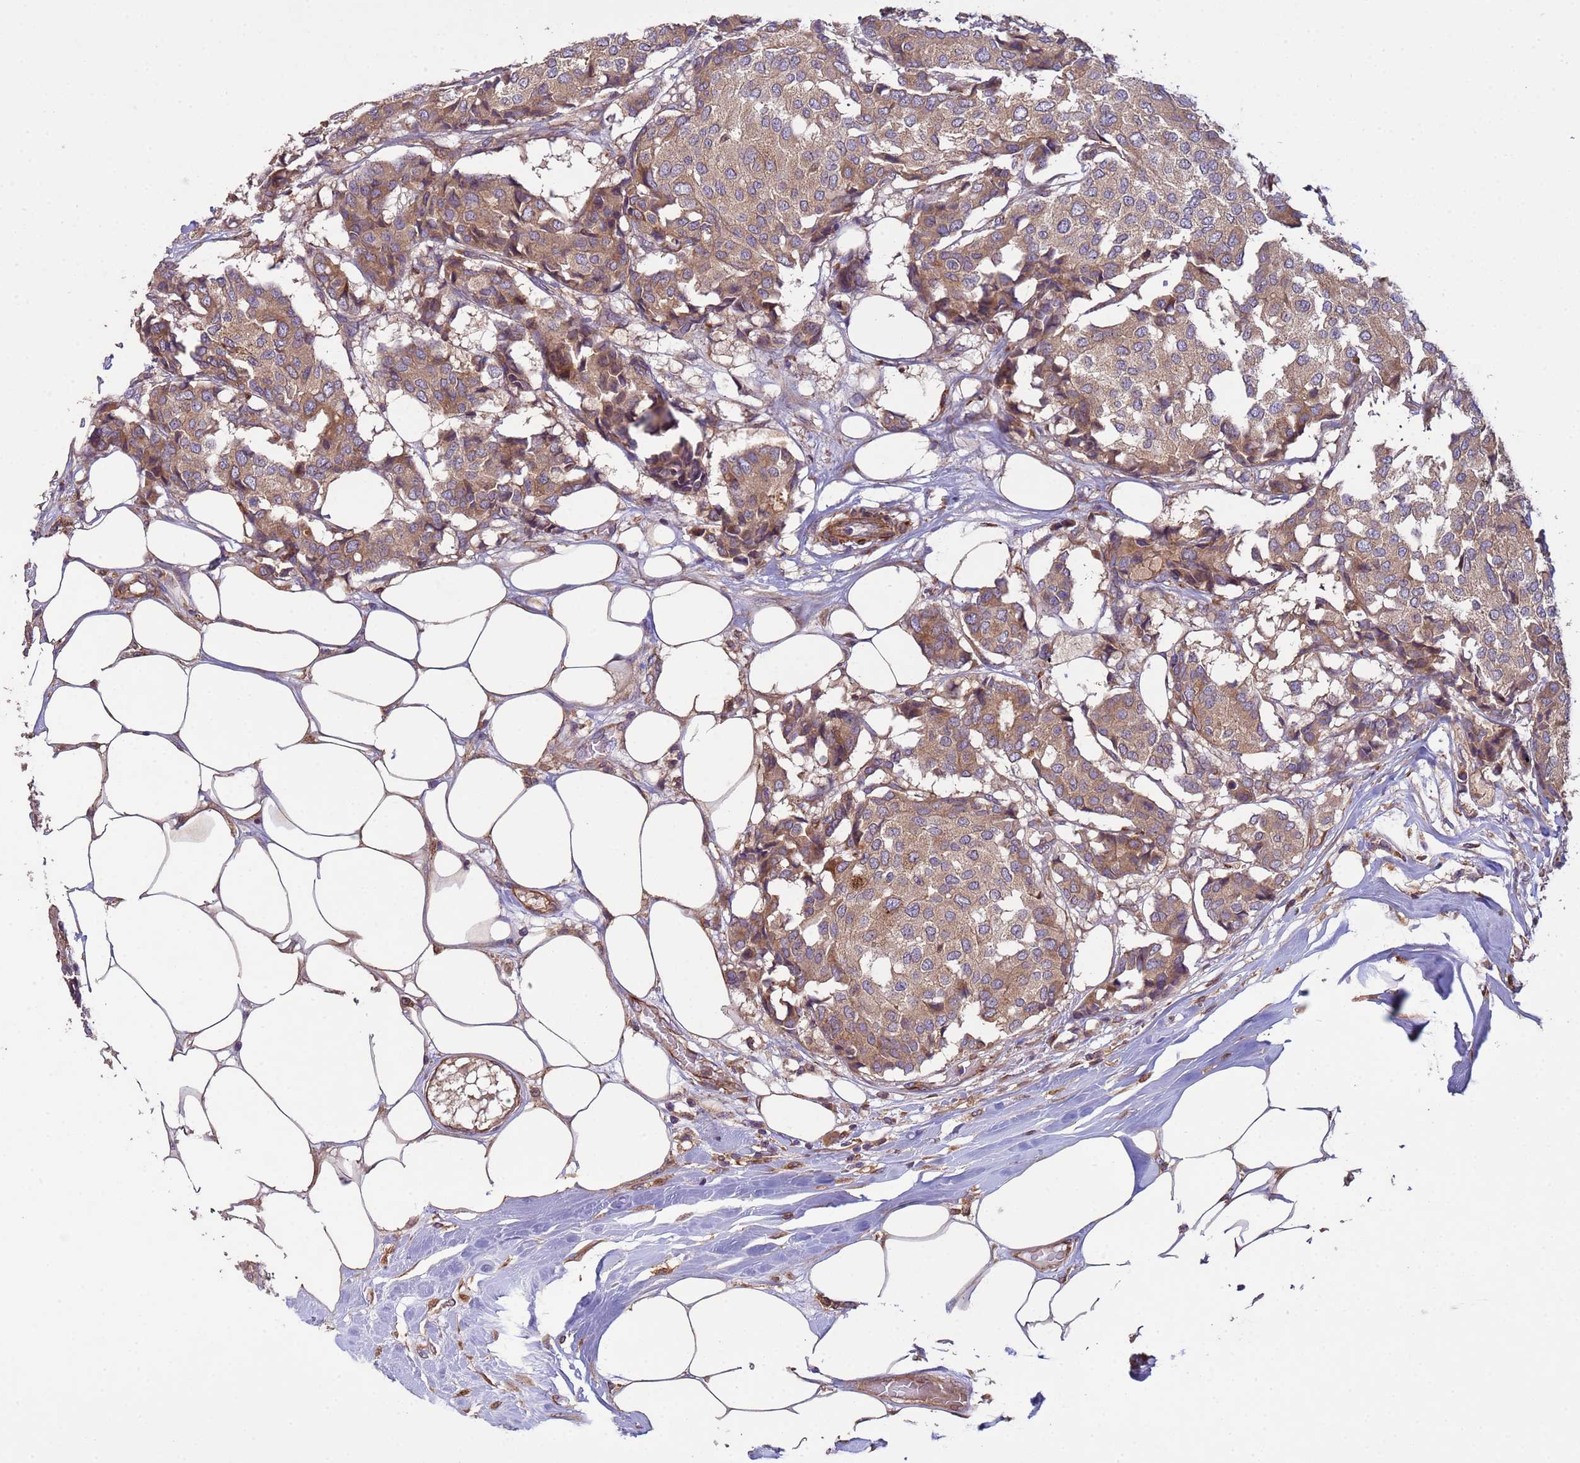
{"staining": {"intensity": "moderate", "quantity": ">75%", "location": "cytoplasmic/membranous"}, "tissue": "breast cancer", "cell_type": "Tumor cells", "image_type": "cancer", "snomed": [{"axis": "morphology", "description": "Duct carcinoma"}, {"axis": "topography", "description": "Breast"}], "caption": "A brown stain labels moderate cytoplasmic/membranous staining of a protein in infiltrating ductal carcinoma (breast) tumor cells.", "gene": "RAB10", "patient": {"sex": "female", "age": 75}}